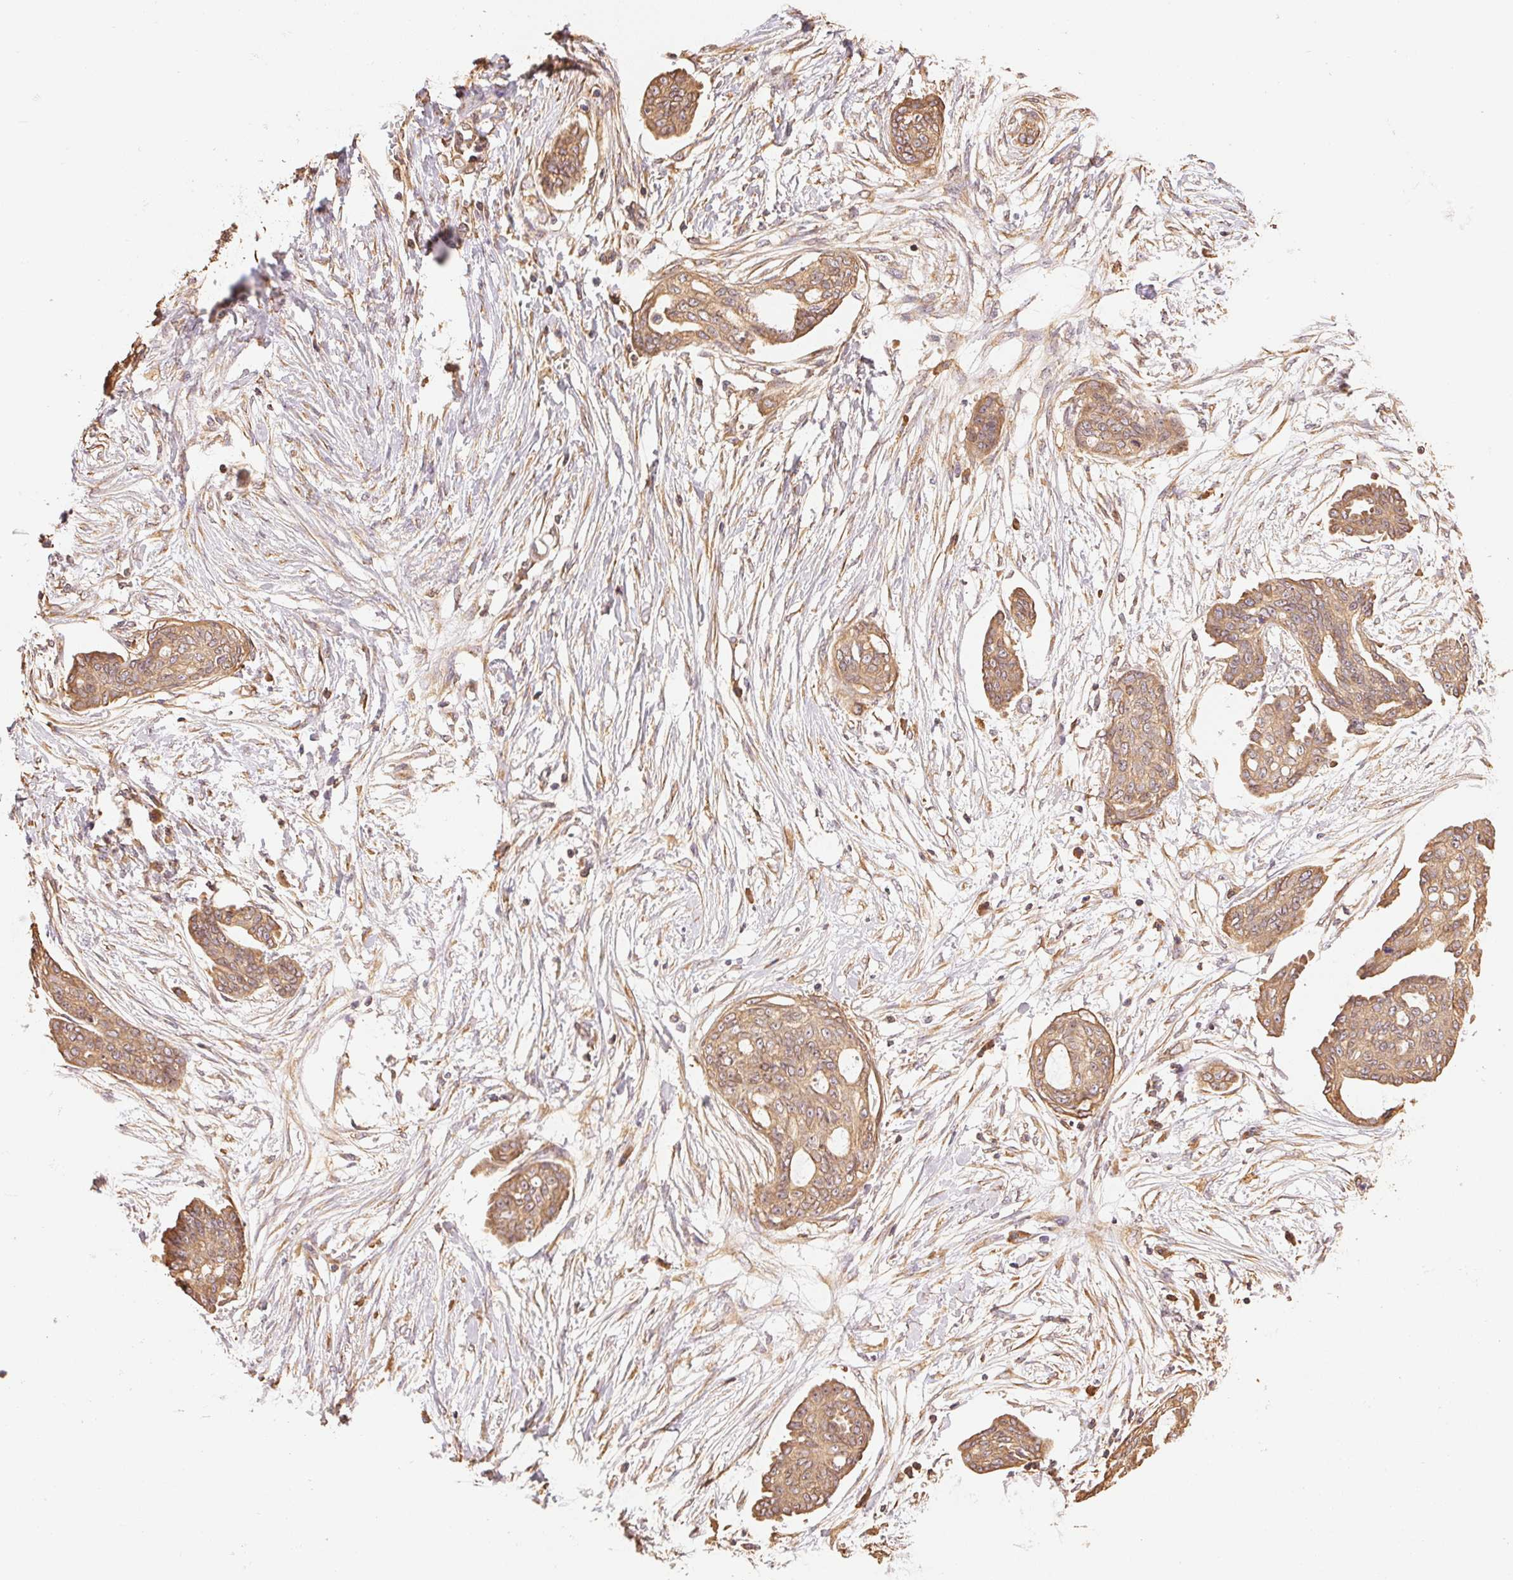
{"staining": {"intensity": "weak", "quantity": ">75%", "location": "cytoplasmic/membranous"}, "tissue": "ovarian cancer", "cell_type": "Tumor cells", "image_type": "cancer", "snomed": [{"axis": "morphology", "description": "Cystadenocarcinoma, serous, NOS"}, {"axis": "topography", "description": "Ovary"}], "caption": "Immunohistochemistry (IHC) image of human serous cystadenocarcinoma (ovarian) stained for a protein (brown), which reveals low levels of weak cytoplasmic/membranous positivity in about >75% of tumor cells.", "gene": "C6orf163", "patient": {"sex": "female", "age": 71}}